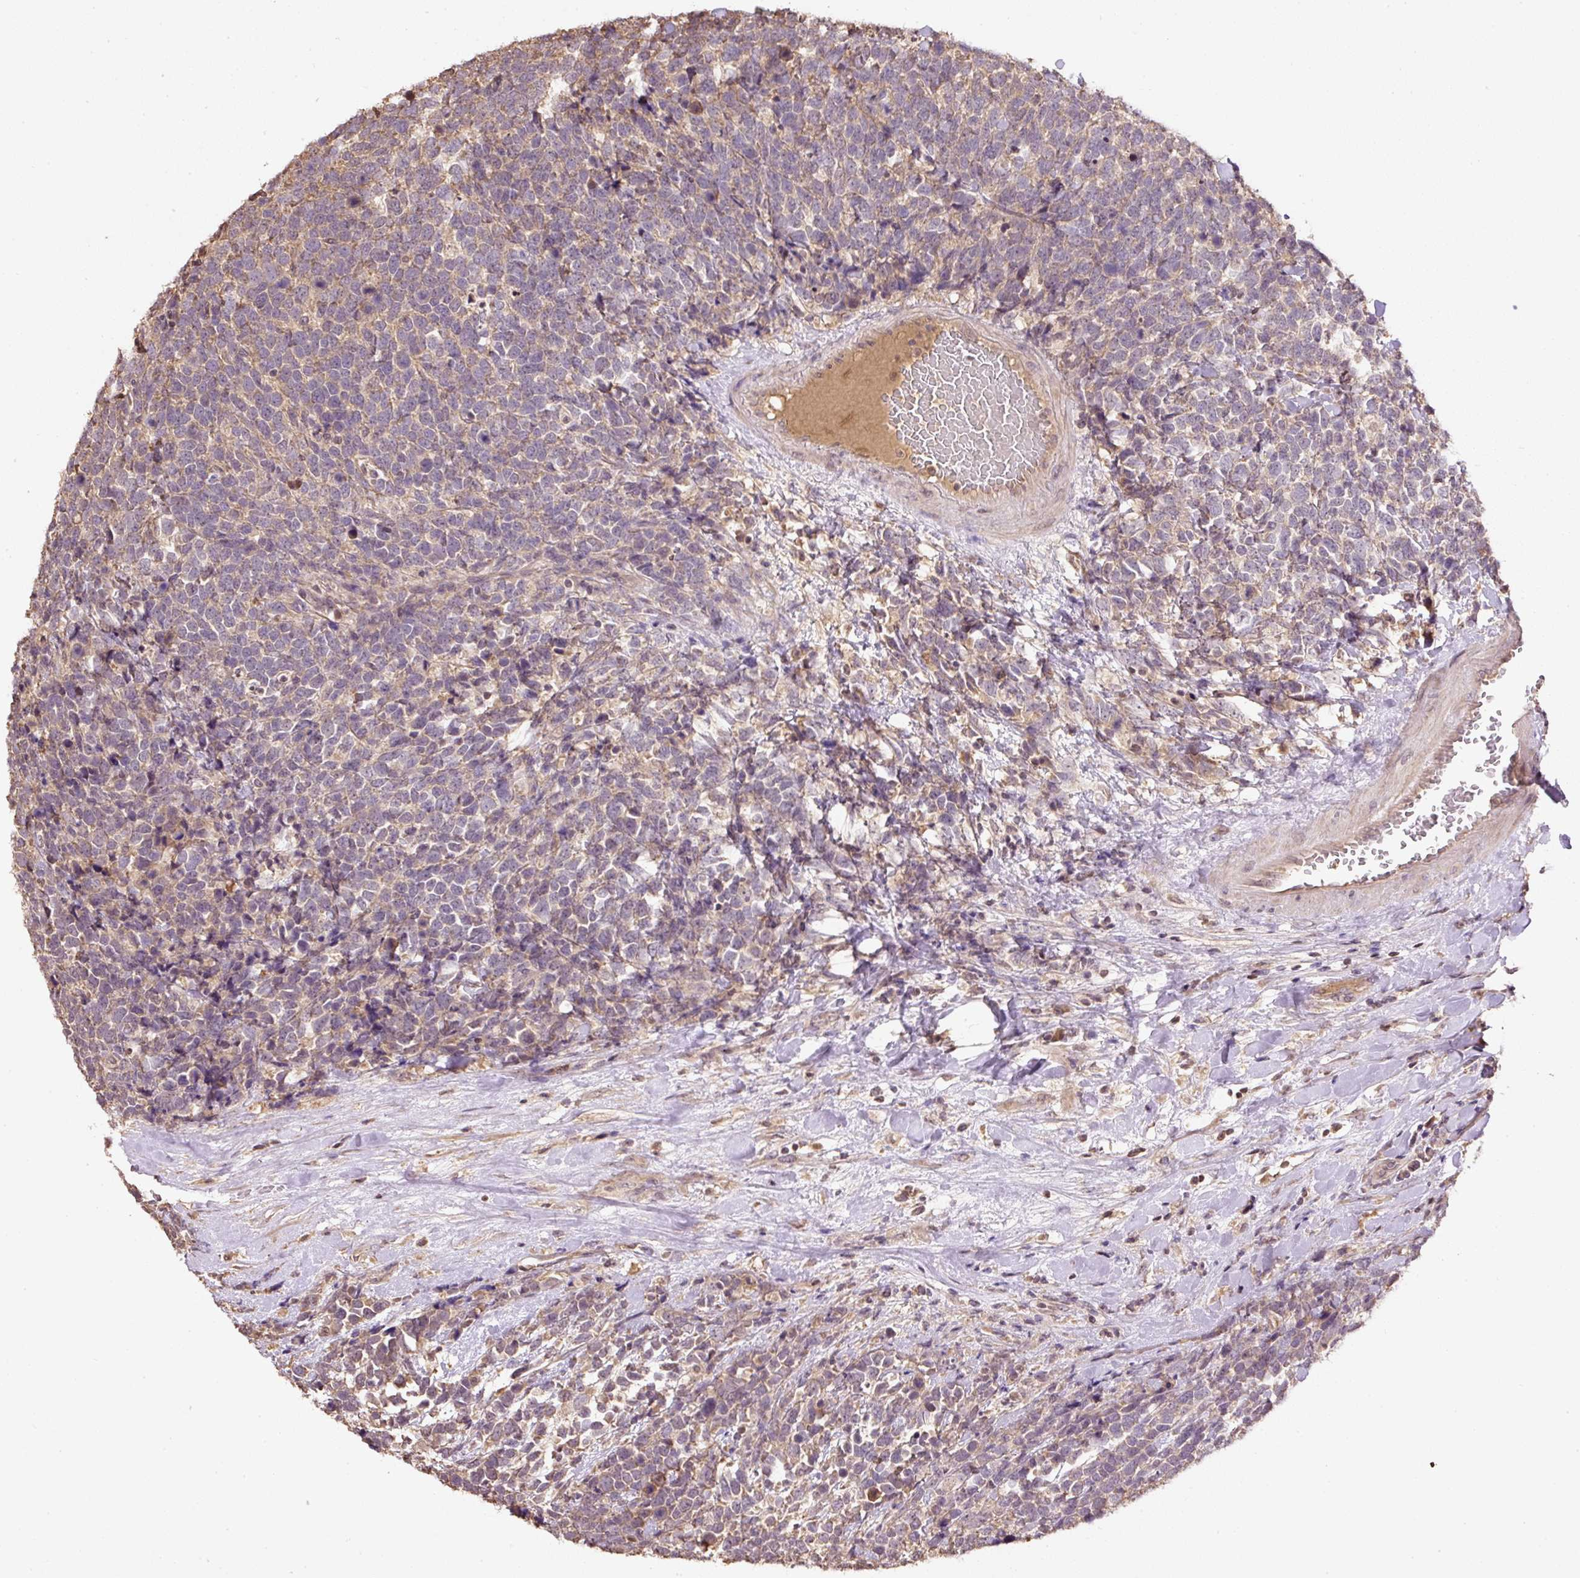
{"staining": {"intensity": "weak", "quantity": ">75%", "location": "cytoplasmic/membranous"}, "tissue": "urothelial cancer", "cell_type": "Tumor cells", "image_type": "cancer", "snomed": [{"axis": "morphology", "description": "Urothelial carcinoma, High grade"}, {"axis": "topography", "description": "Urinary bladder"}], "caption": "Tumor cells exhibit low levels of weak cytoplasmic/membranous expression in about >75% of cells in urothelial carcinoma (high-grade).", "gene": "TMEM170B", "patient": {"sex": "female", "age": 82}}